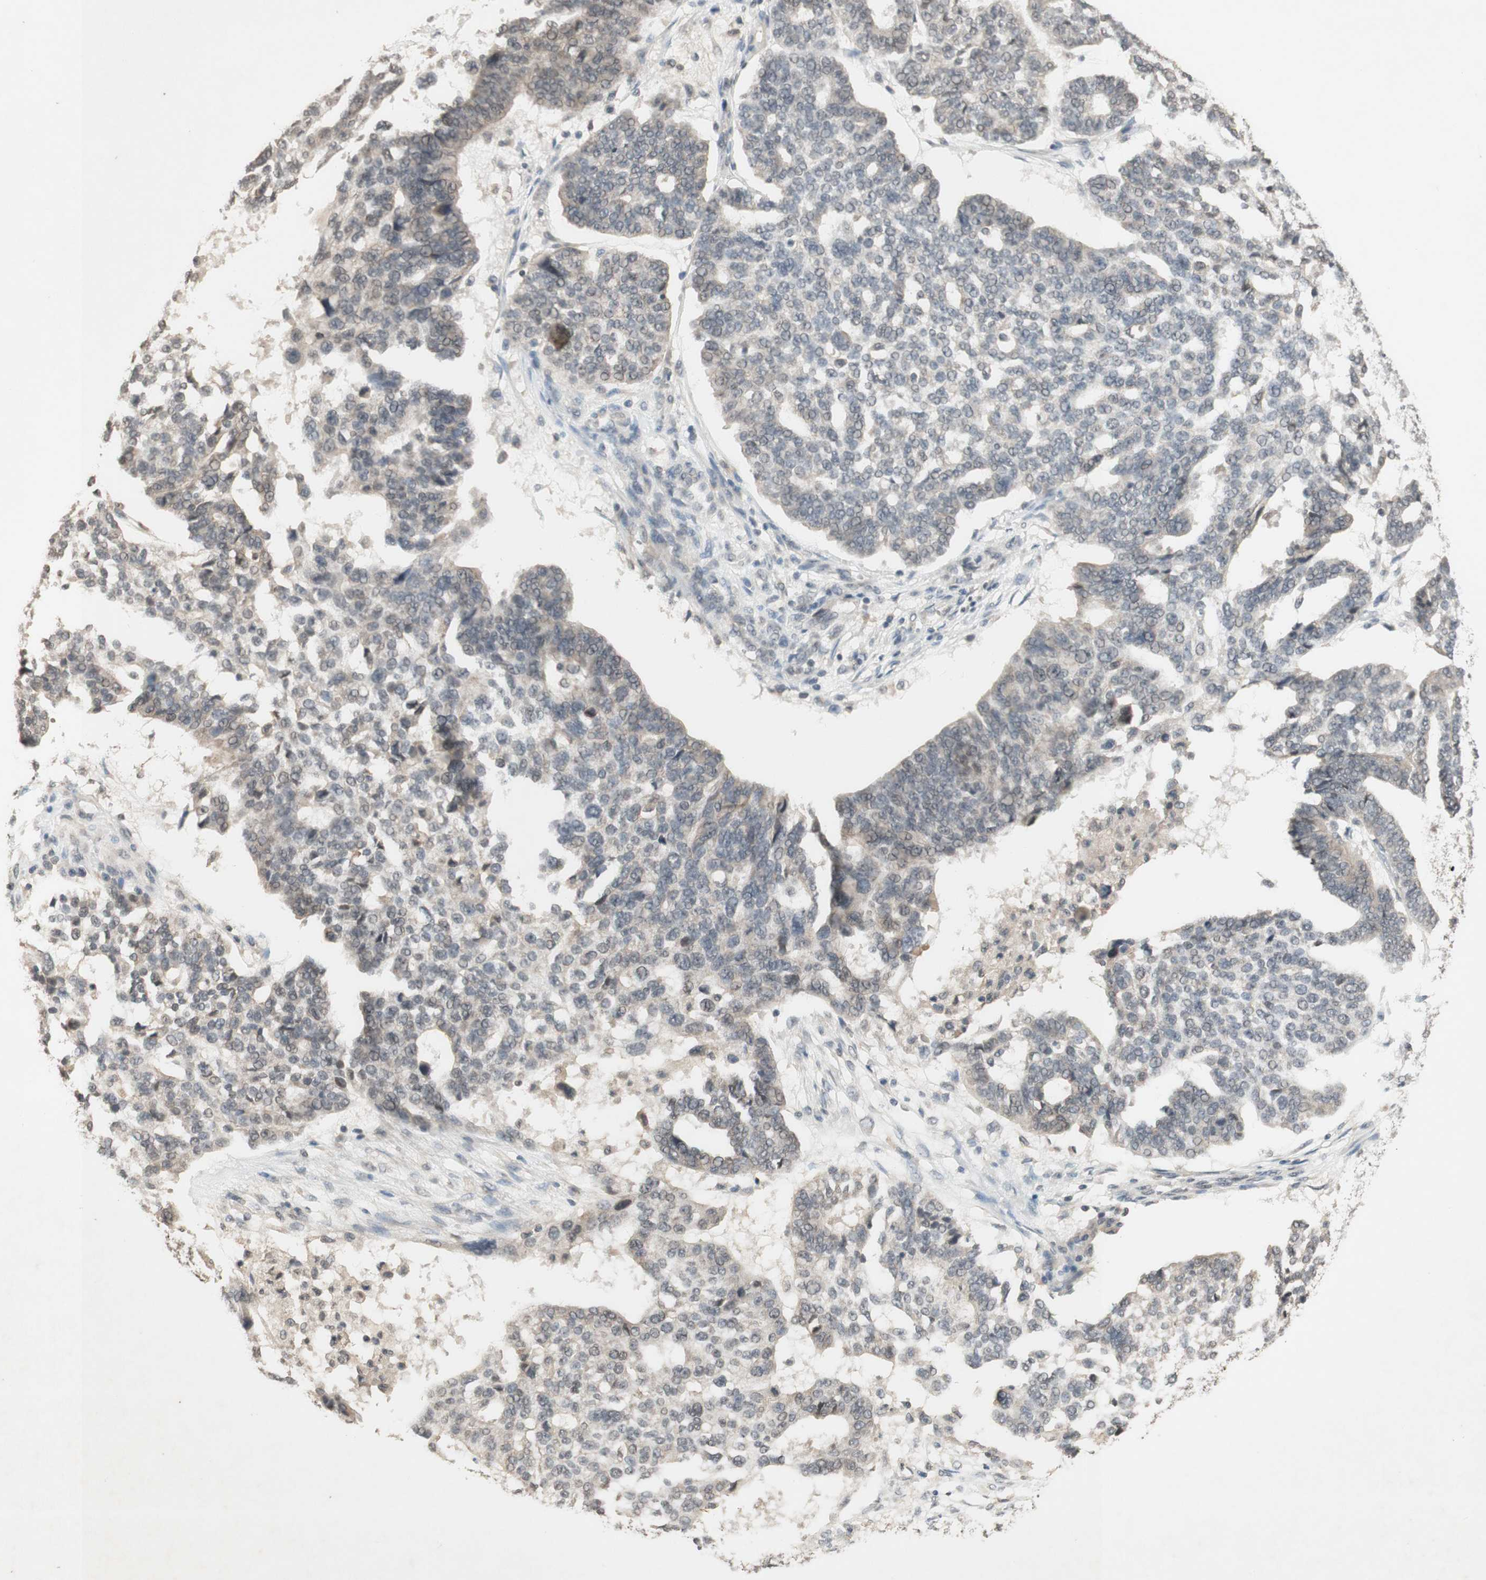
{"staining": {"intensity": "negative", "quantity": "none", "location": "none"}, "tissue": "ovarian cancer", "cell_type": "Tumor cells", "image_type": "cancer", "snomed": [{"axis": "morphology", "description": "Cystadenocarcinoma, serous, NOS"}, {"axis": "topography", "description": "Ovary"}], "caption": "DAB (3,3'-diaminobenzidine) immunohistochemical staining of serous cystadenocarcinoma (ovarian) exhibits no significant staining in tumor cells. Brightfield microscopy of immunohistochemistry stained with DAB (3,3'-diaminobenzidine) (brown) and hematoxylin (blue), captured at high magnification.", "gene": "GLI1", "patient": {"sex": "female", "age": 59}}